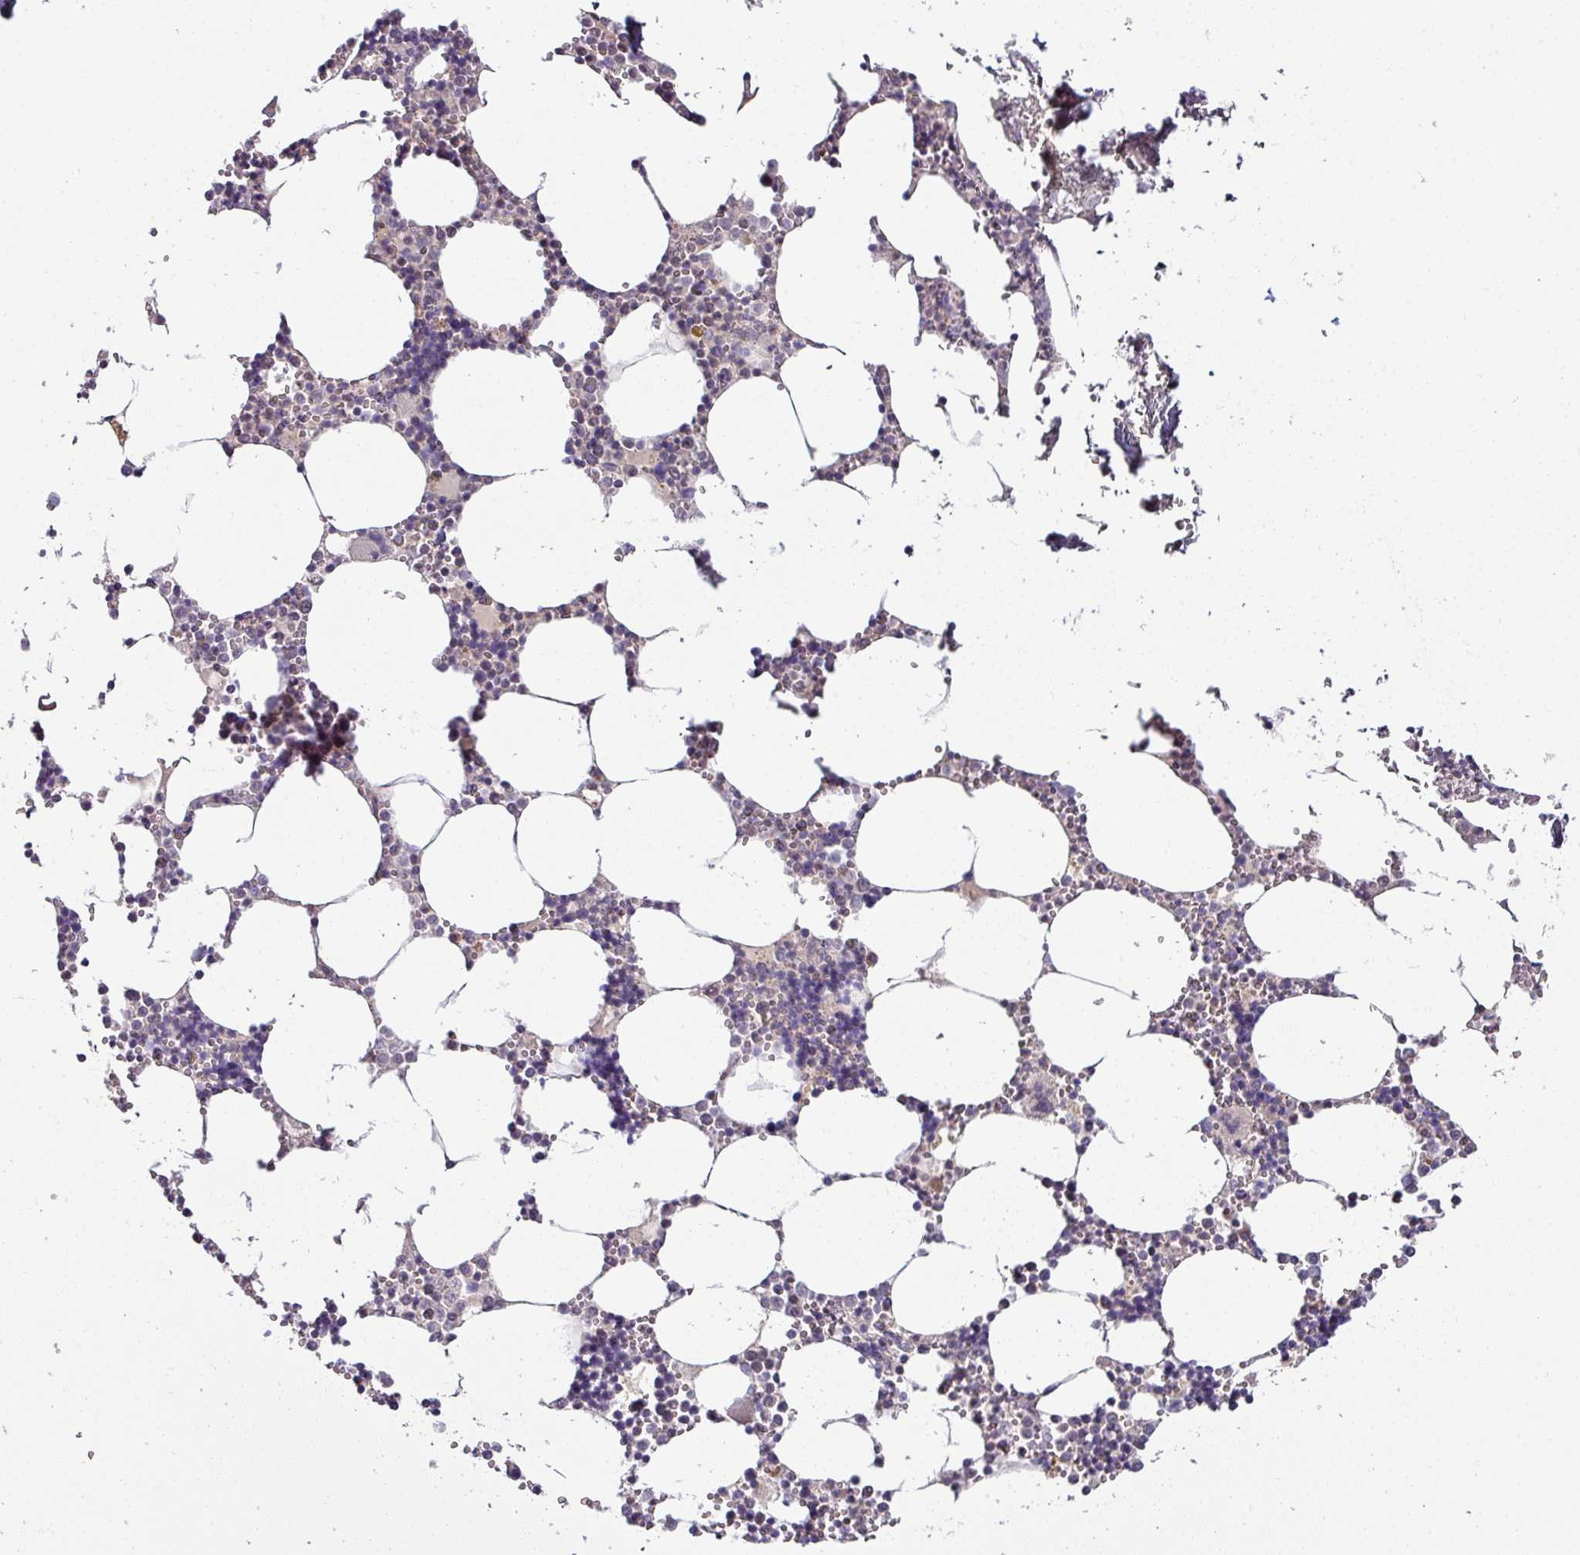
{"staining": {"intensity": "negative", "quantity": "none", "location": "none"}, "tissue": "bone marrow", "cell_type": "Hematopoietic cells", "image_type": "normal", "snomed": [{"axis": "morphology", "description": "Normal tissue, NOS"}, {"axis": "topography", "description": "Bone marrow"}], "caption": "Hematopoietic cells are negative for protein expression in normal human bone marrow.", "gene": "NAPSA", "patient": {"sex": "male", "age": 54}}